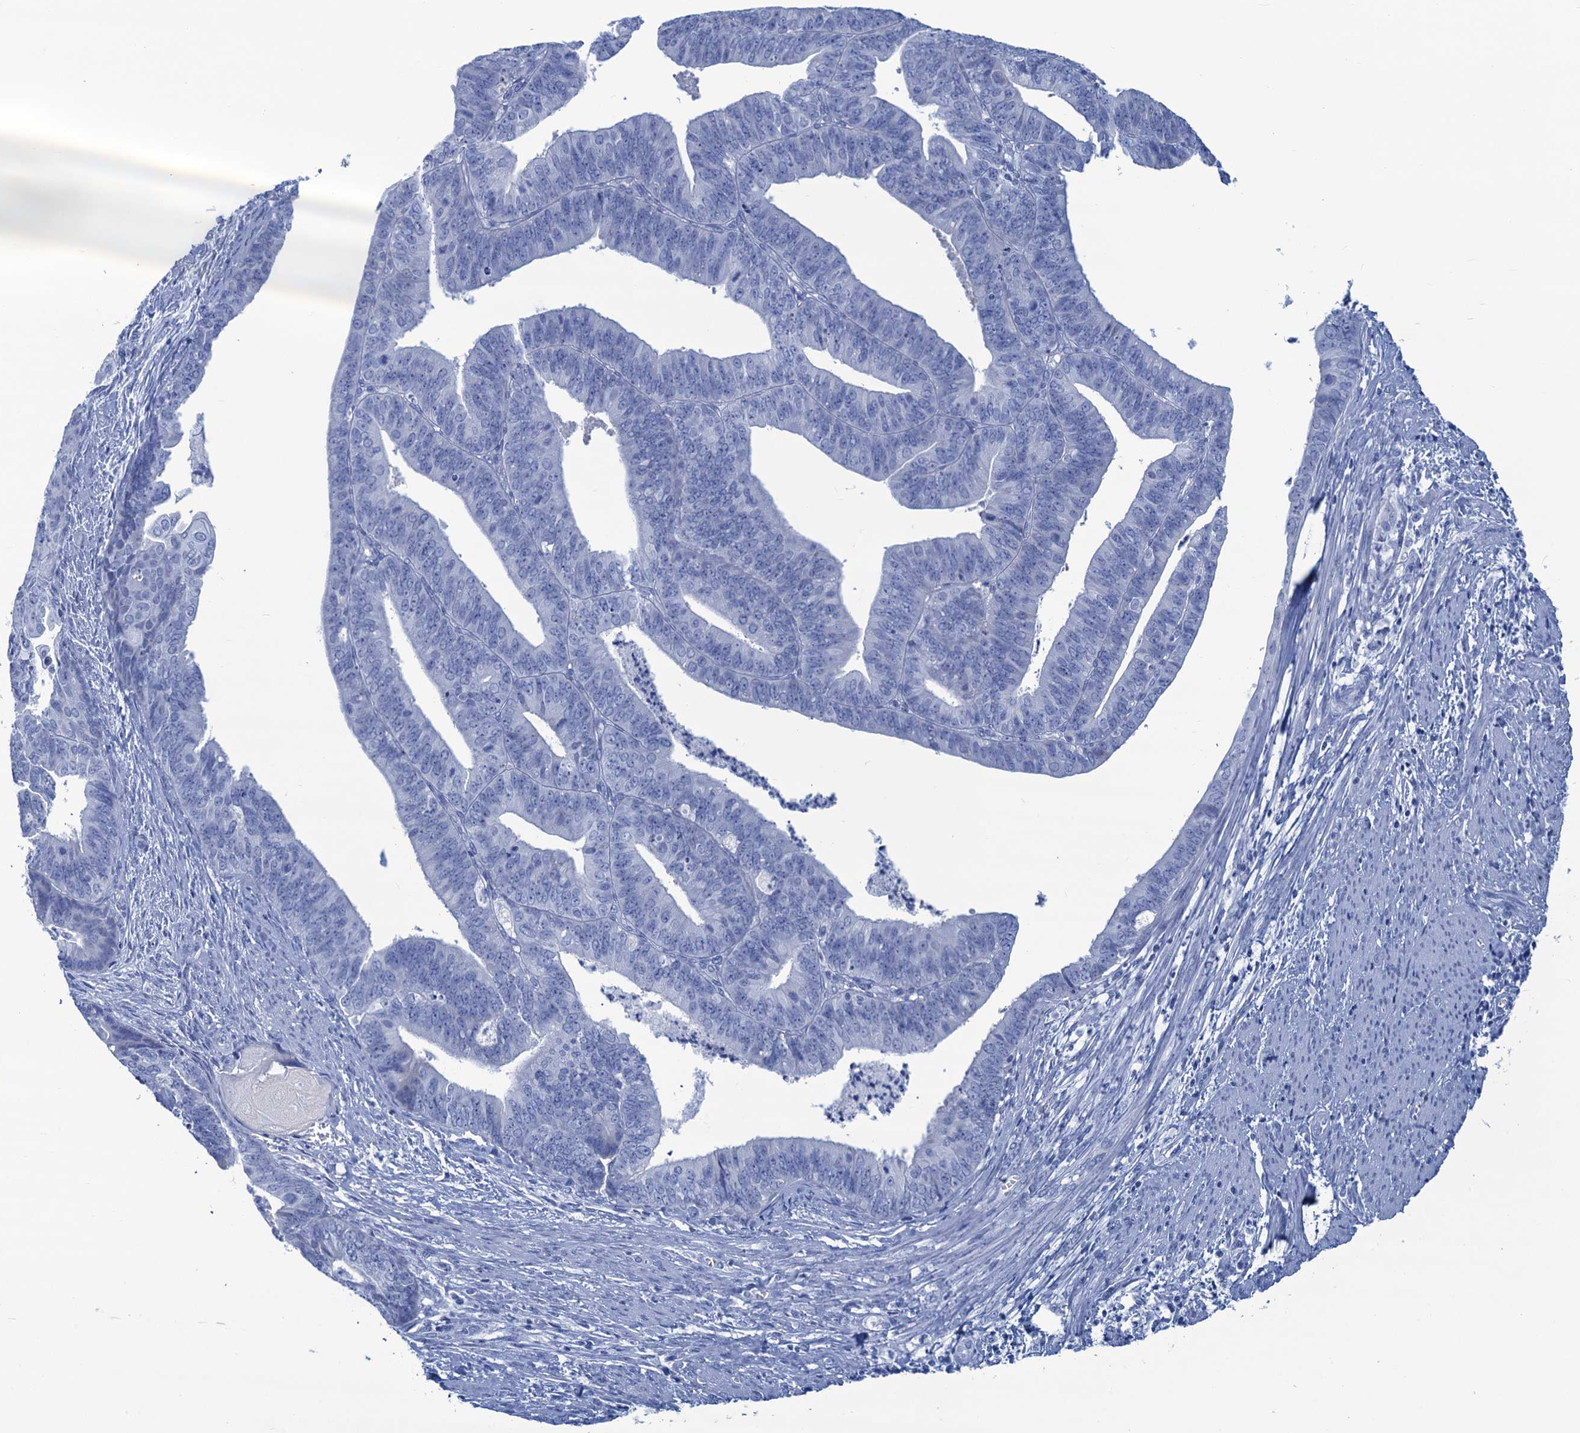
{"staining": {"intensity": "negative", "quantity": "none", "location": "none"}, "tissue": "endometrial cancer", "cell_type": "Tumor cells", "image_type": "cancer", "snomed": [{"axis": "morphology", "description": "Adenocarcinoma, NOS"}, {"axis": "topography", "description": "Endometrium"}], "caption": "This is an IHC photomicrograph of human endometrial adenocarcinoma. There is no positivity in tumor cells.", "gene": "CABYR", "patient": {"sex": "female", "age": 73}}